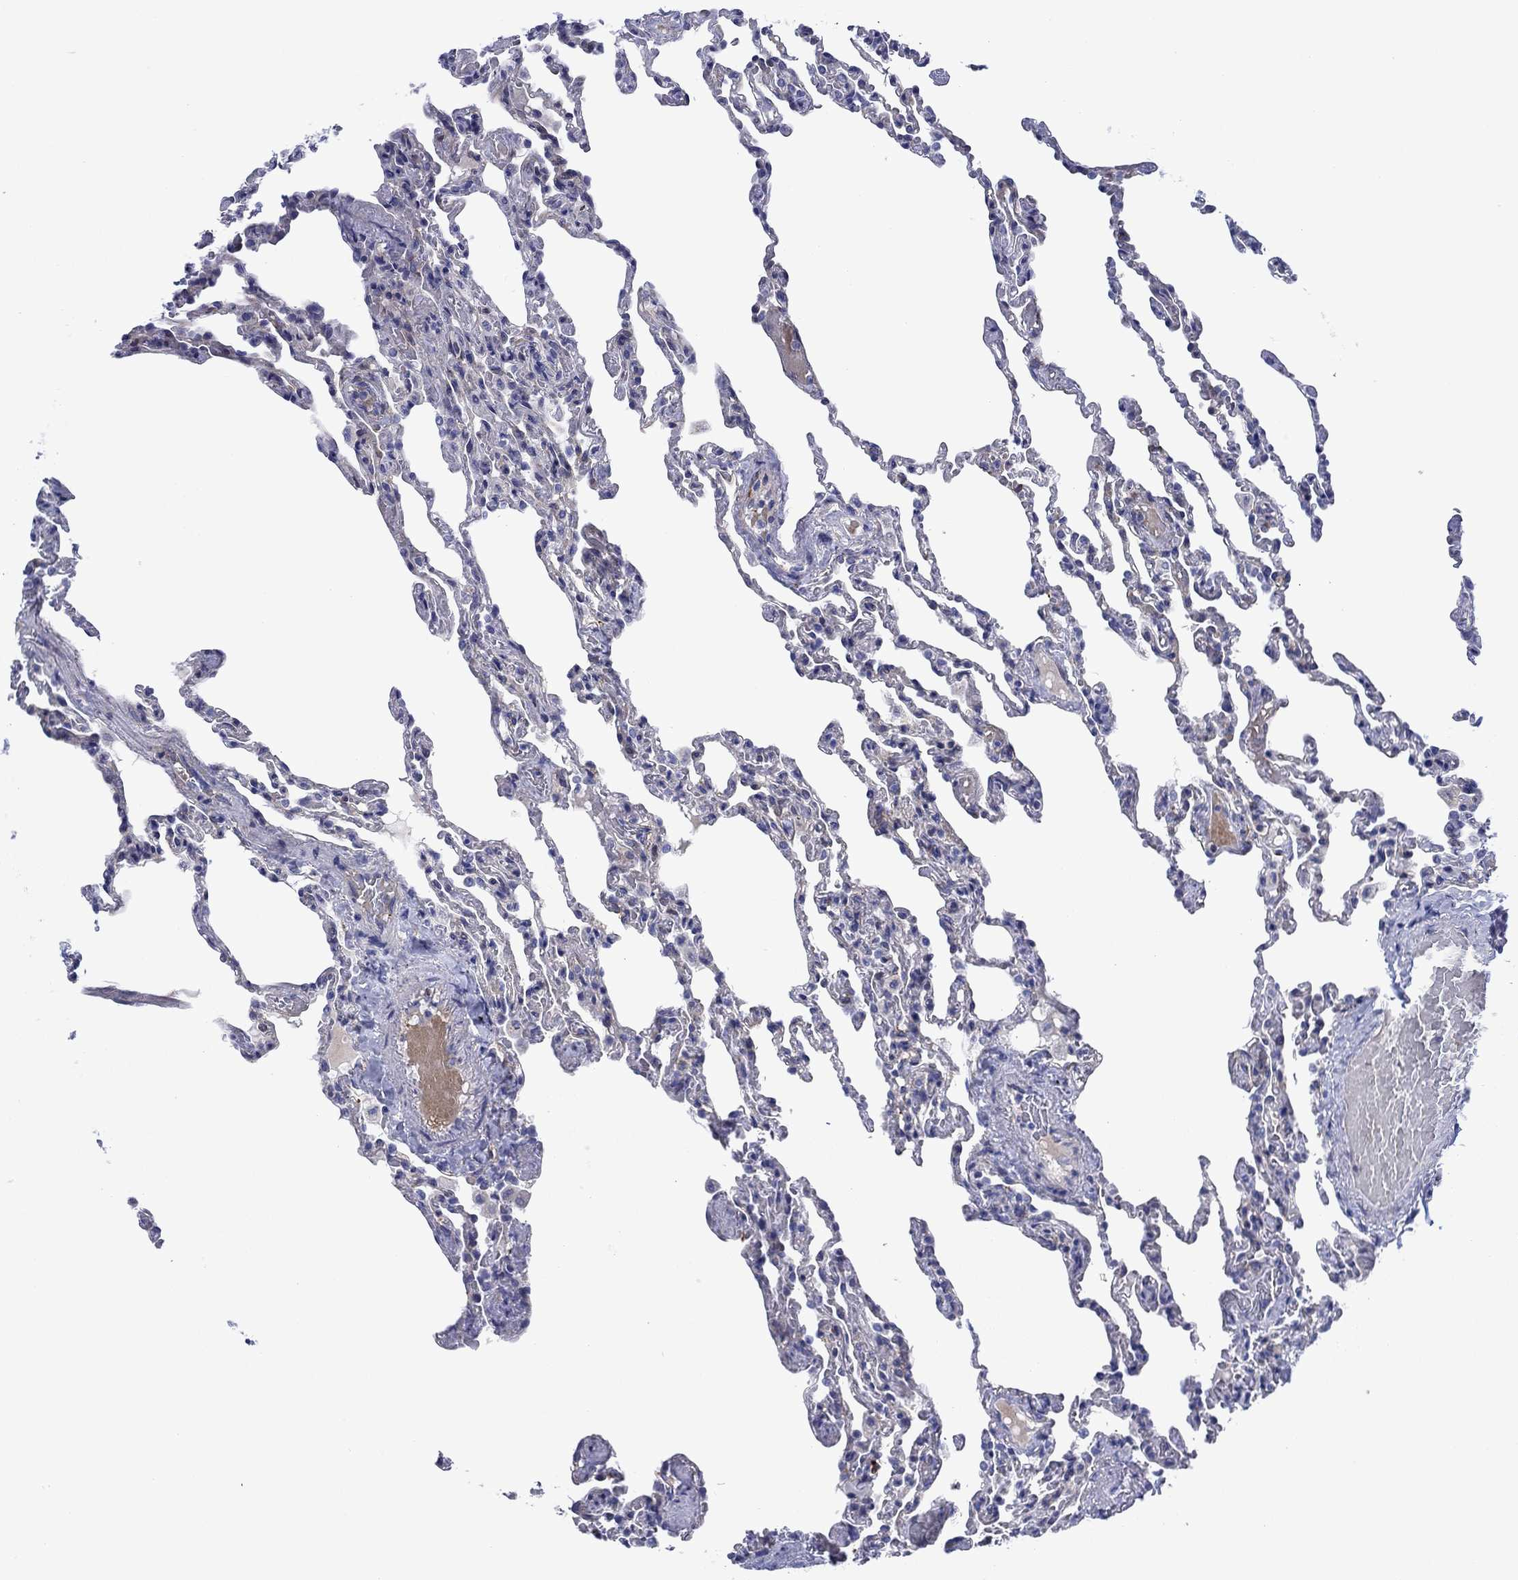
{"staining": {"intensity": "negative", "quantity": "none", "location": "none"}, "tissue": "lung", "cell_type": "Alveolar cells", "image_type": "normal", "snomed": [{"axis": "morphology", "description": "Normal tissue, NOS"}, {"axis": "topography", "description": "Lung"}], "caption": "This is a image of immunohistochemistry staining of unremarkable lung, which shows no staining in alveolar cells. (DAB IHC, high magnification).", "gene": "SVEP1", "patient": {"sex": "female", "age": 43}}